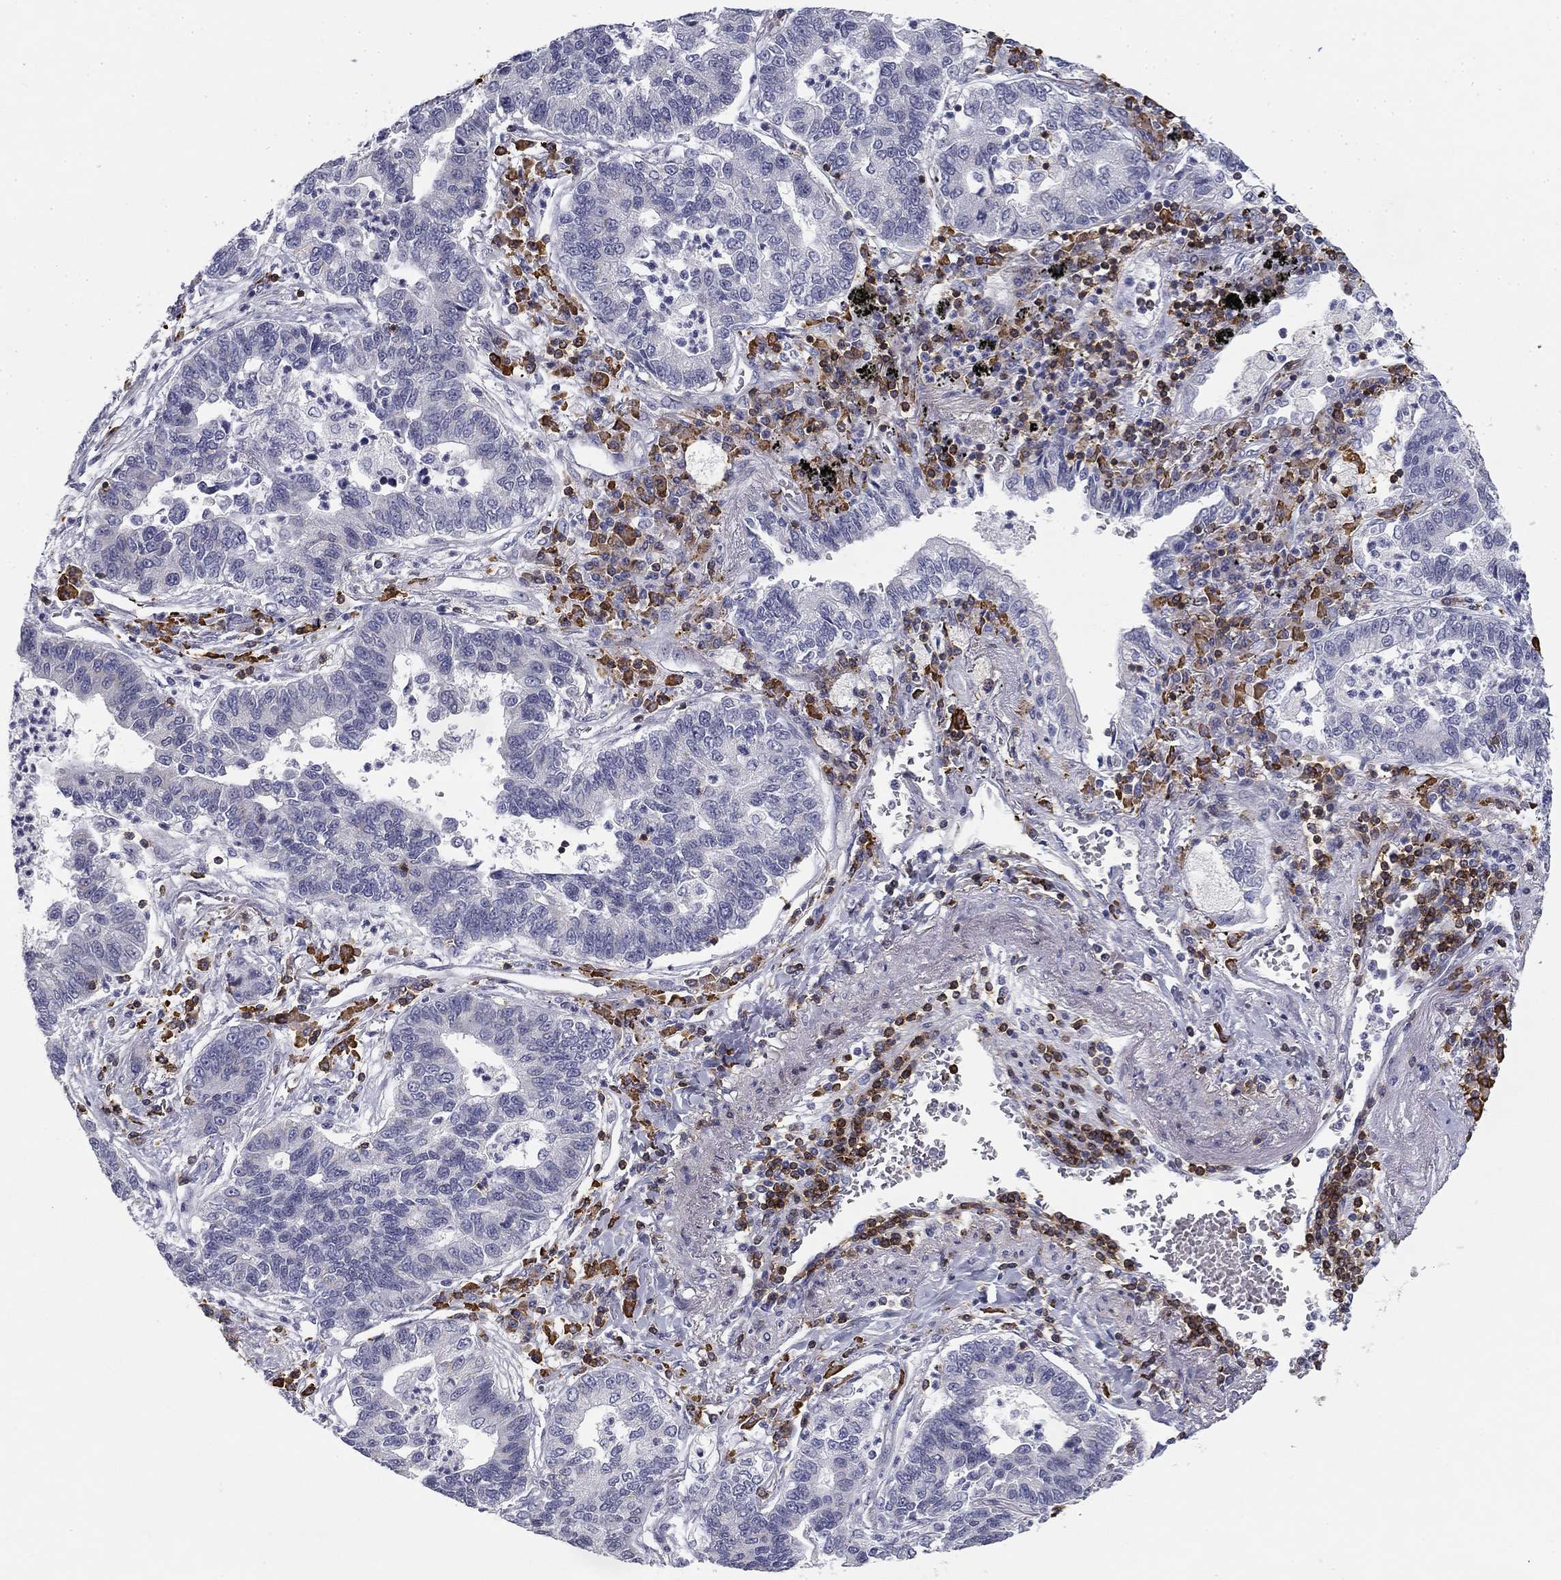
{"staining": {"intensity": "negative", "quantity": "none", "location": "none"}, "tissue": "lung cancer", "cell_type": "Tumor cells", "image_type": "cancer", "snomed": [{"axis": "morphology", "description": "Adenocarcinoma, NOS"}, {"axis": "topography", "description": "Lung"}], "caption": "The histopathology image displays no staining of tumor cells in lung cancer (adenocarcinoma).", "gene": "TRAT1", "patient": {"sex": "female", "age": 57}}